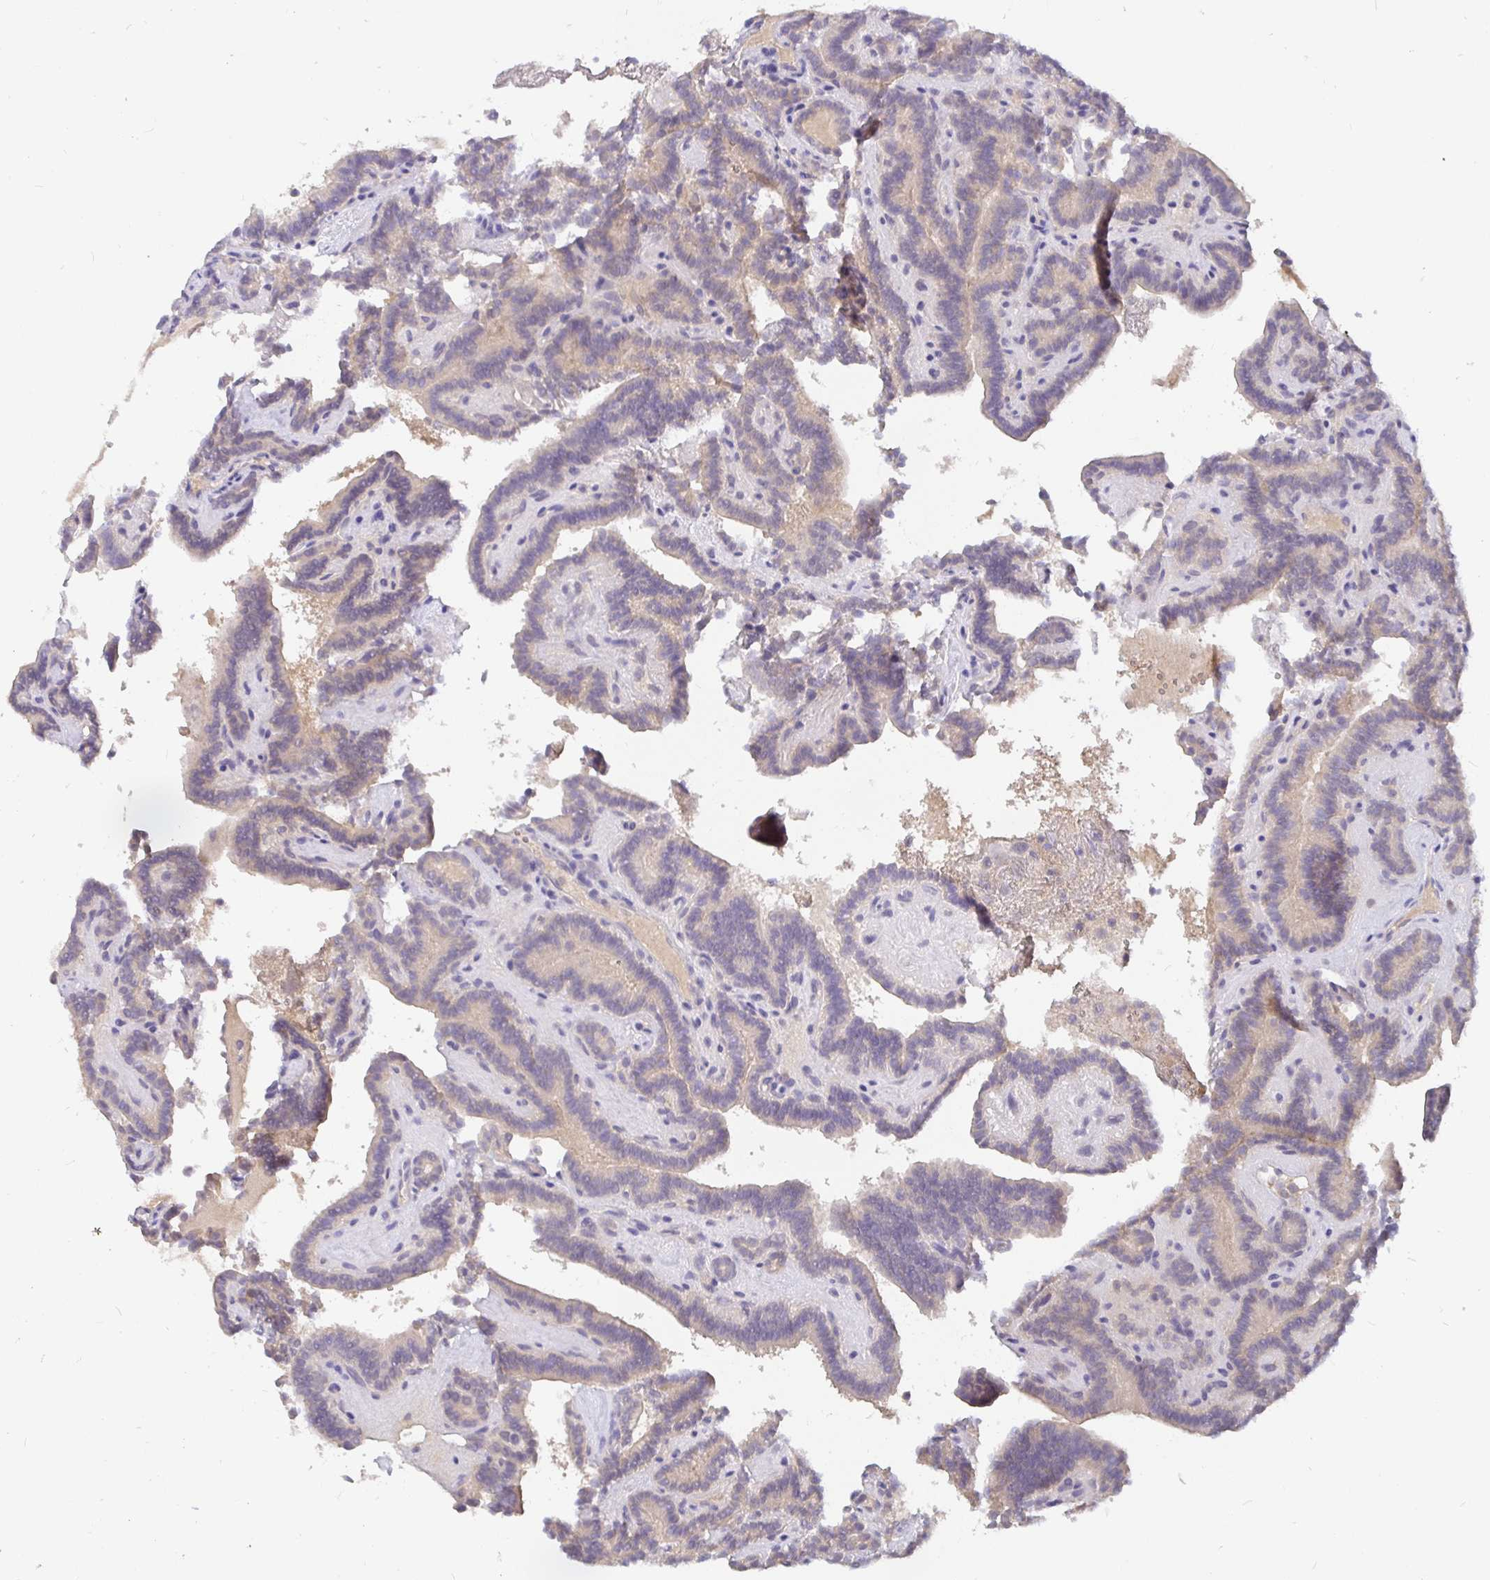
{"staining": {"intensity": "negative", "quantity": "none", "location": "none"}, "tissue": "thyroid cancer", "cell_type": "Tumor cells", "image_type": "cancer", "snomed": [{"axis": "morphology", "description": "Papillary adenocarcinoma, NOS"}, {"axis": "topography", "description": "Thyroid gland"}], "caption": "Immunohistochemistry (IHC) of thyroid papillary adenocarcinoma exhibits no expression in tumor cells.", "gene": "KIF21A", "patient": {"sex": "female", "age": 21}}